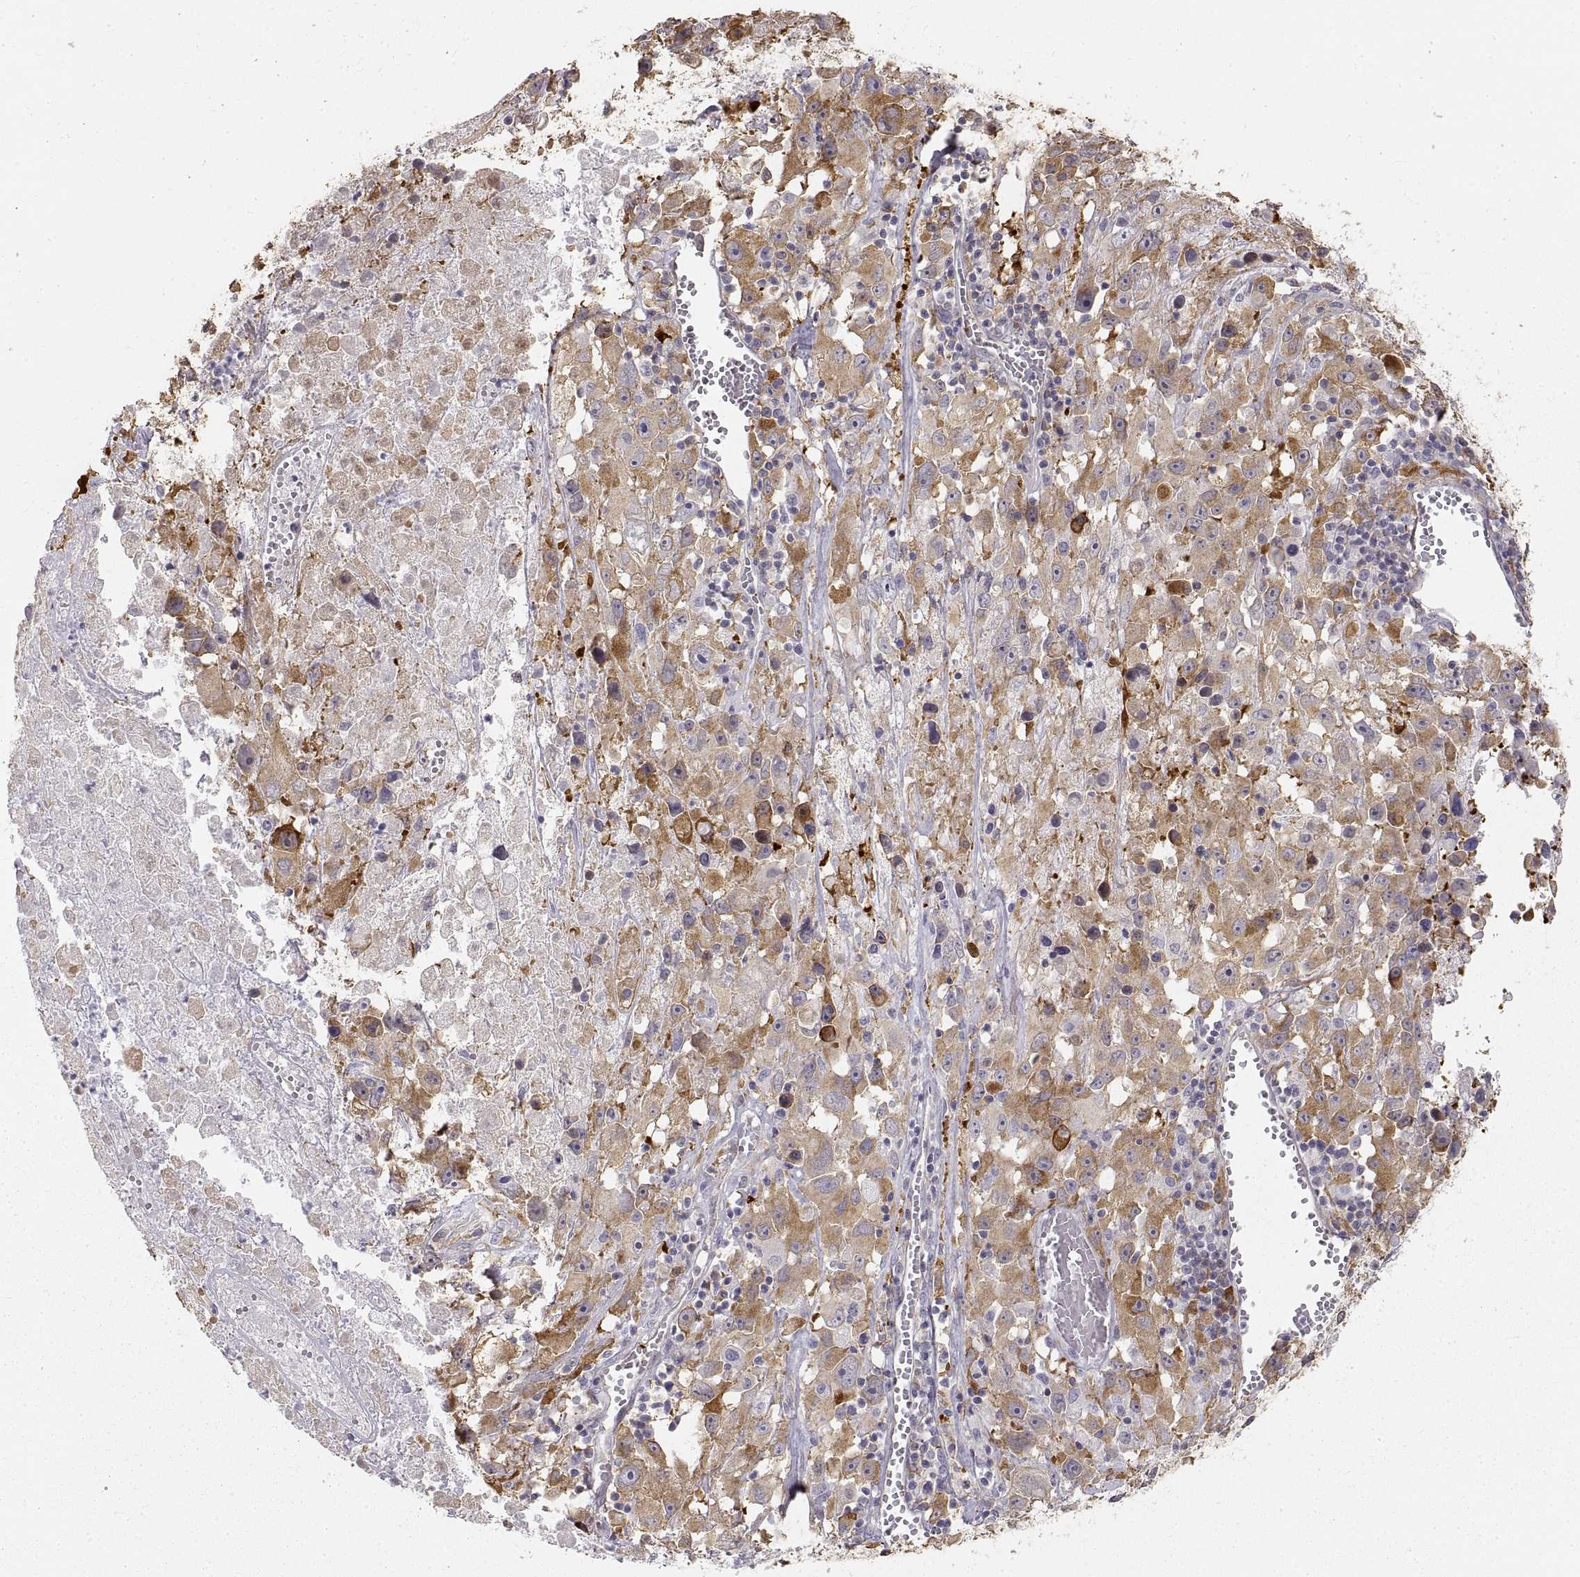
{"staining": {"intensity": "moderate", "quantity": "25%-75%", "location": "cytoplasmic/membranous"}, "tissue": "melanoma", "cell_type": "Tumor cells", "image_type": "cancer", "snomed": [{"axis": "morphology", "description": "Malignant melanoma, Metastatic site"}, {"axis": "topography", "description": "Lymph node"}], "caption": "IHC of malignant melanoma (metastatic site) exhibits medium levels of moderate cytoplasmic/membranous expression in approximately 25%-75% of tumor cells.", "gene": "HSP90AB1", "patient": {"sex": "male", "age": 50}}